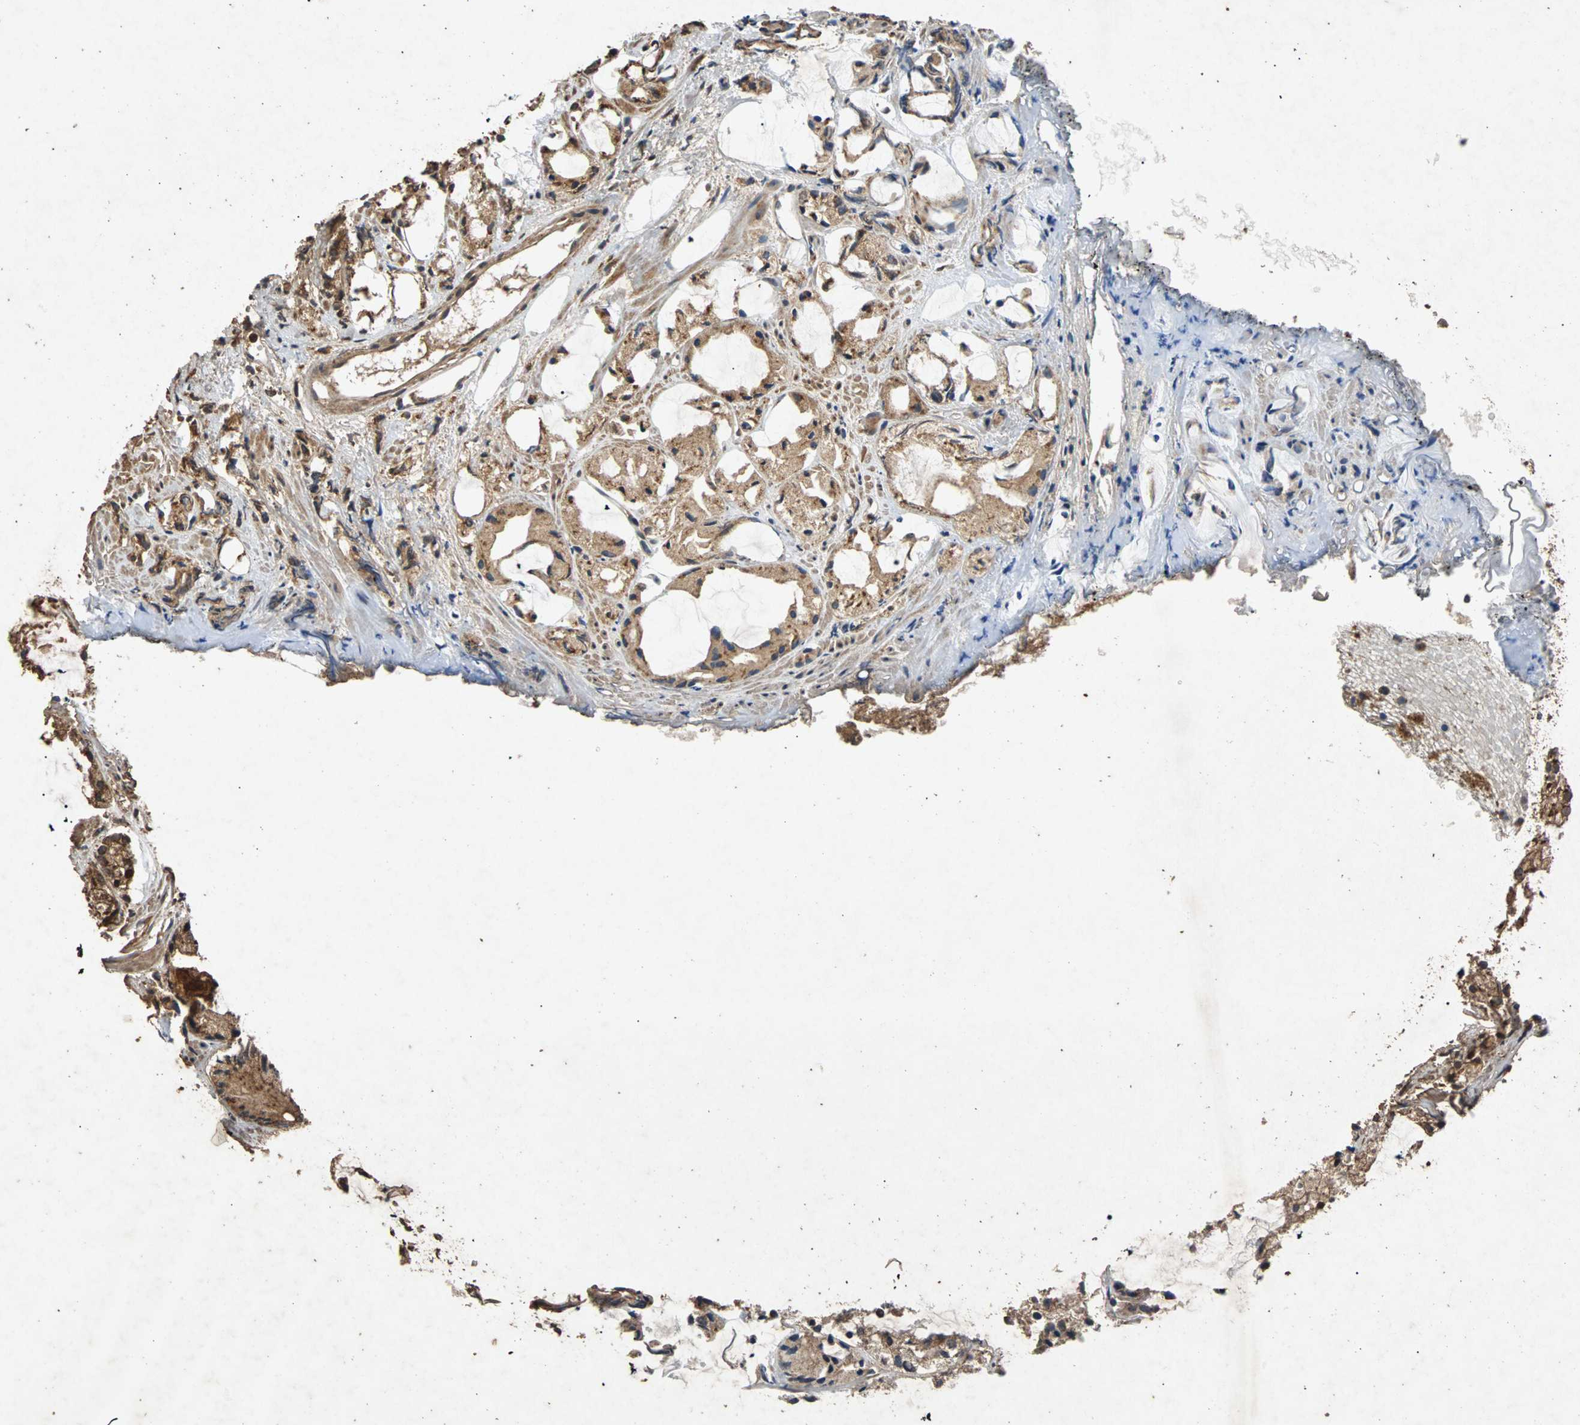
{"staining": {"intensity": "moderate", "quantity": ">75%", "location": "cytoplasmic/membranous"}, "tissue": "prostate cancer", "cell_type": "Tumor cells", "image_type": "cancer", "snomed": [{"axis": "morphology", "description": "Adenocarcinoma, High grade"}, {"axis": "topography", "description": "Prostate"}], "caption": "There is medium levels of moderate cytoplasmic/membranous expression in tumor cells of adenocarcinoma (high-grade) (prostate), as demonstrated by immunohistochemical staining (brown color).", "gene": "USP31", "patient": {"sex": "male", "age": 85}}